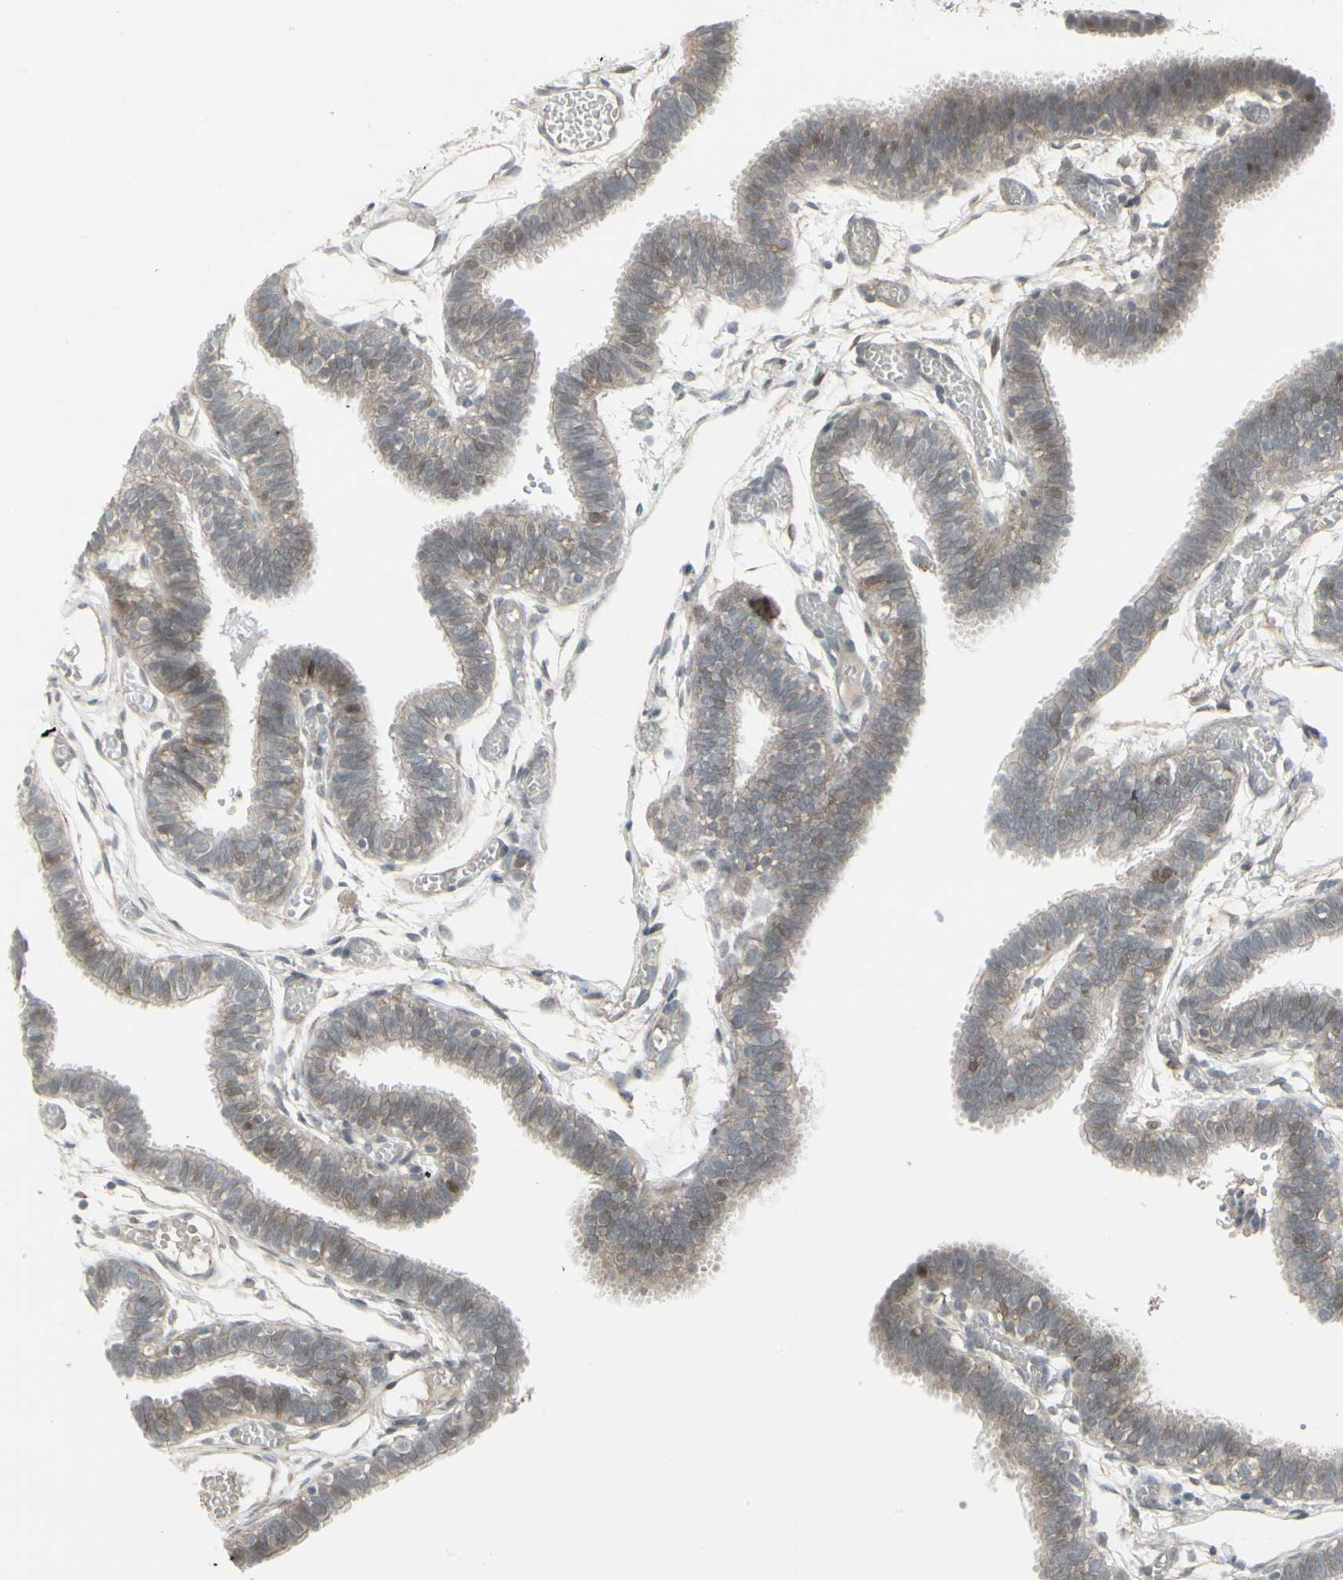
{"staining": {"intensity": "moderate", "quantity": "25%-75%", "location": "cytoplasmic/membranous,nuclear"}, "tissue": "fallopian tube", "cell_type": "Glandular cells", "image_type": "normal", "snomed": [{"axis": "morphology", "description": "Normal tissue, NOS"}, {"axis": "topography", "description": "Fallopian tube"}], "caption": "An immunohistochemistry histopathology image of normal tissue is shown. Protein staining in brown shows moderate cytoplasmic/membranous,nuclear positivity in fallopian tube within glandular cells.", "gene": "IGFBP6", "patient": {"sex": "female", "age": 29}}